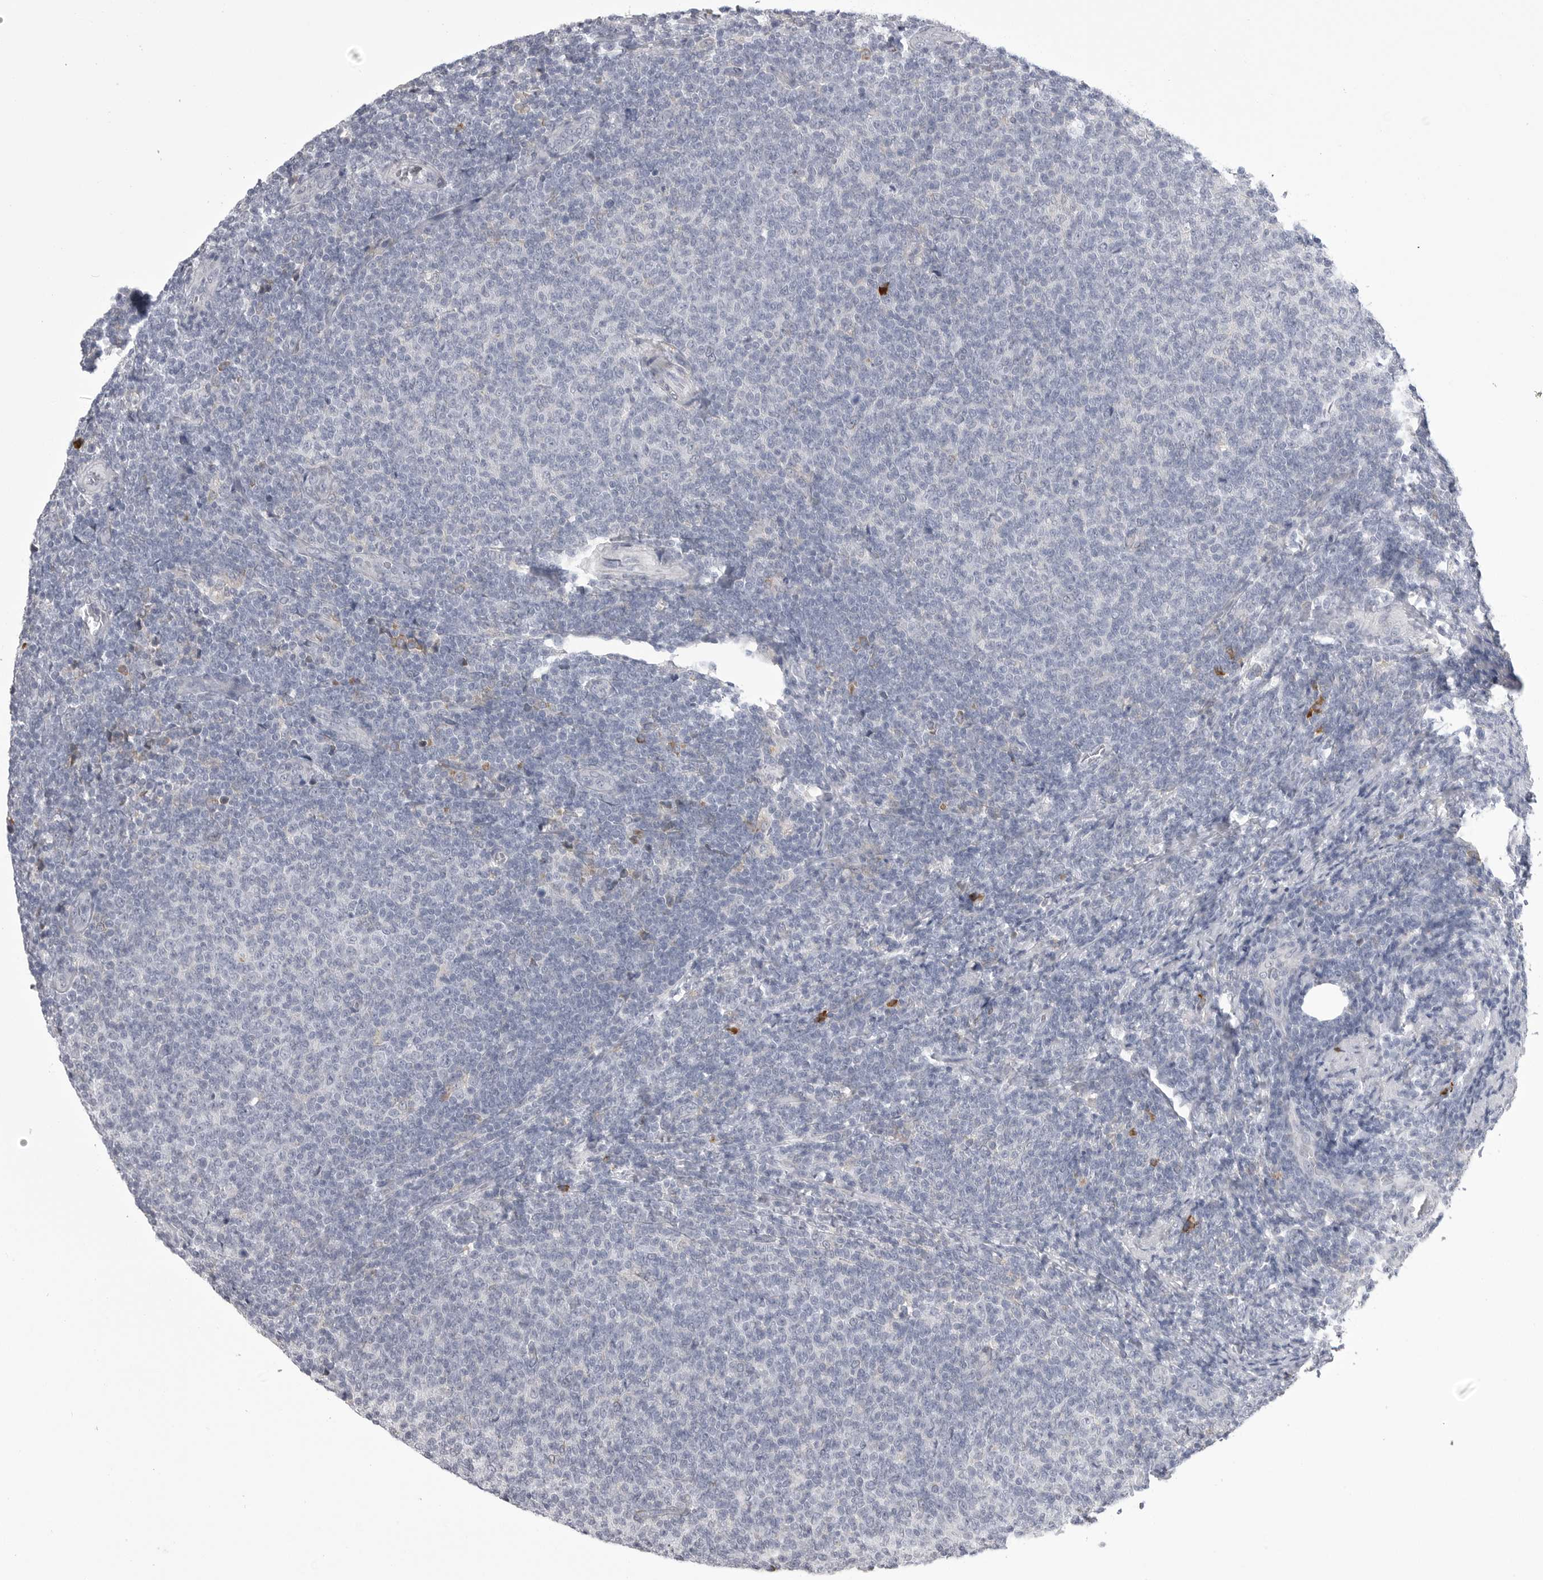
{"staining": {"intensity": "negative", "quantity": "none", "location": "none"}, "tissue": "lymphoma", "cell_type": "Tumor cells", "image_type": "cancer", "snomed": [{"axis": "morphology", "description": "Malignant lymphoma, non-Hodgkin's type, Low grade"}, {"axis": "topography", "description": "Lymph node"}], "caption": "A photomicrograph of human lymphoma is negative for staining in tumor cells. The staining is performed using DAB brown chromogen with nuclei counter-stained in using hematoxylin.", "gene": "FKBP2", "patient": {"sex": "male", "age": 66}}